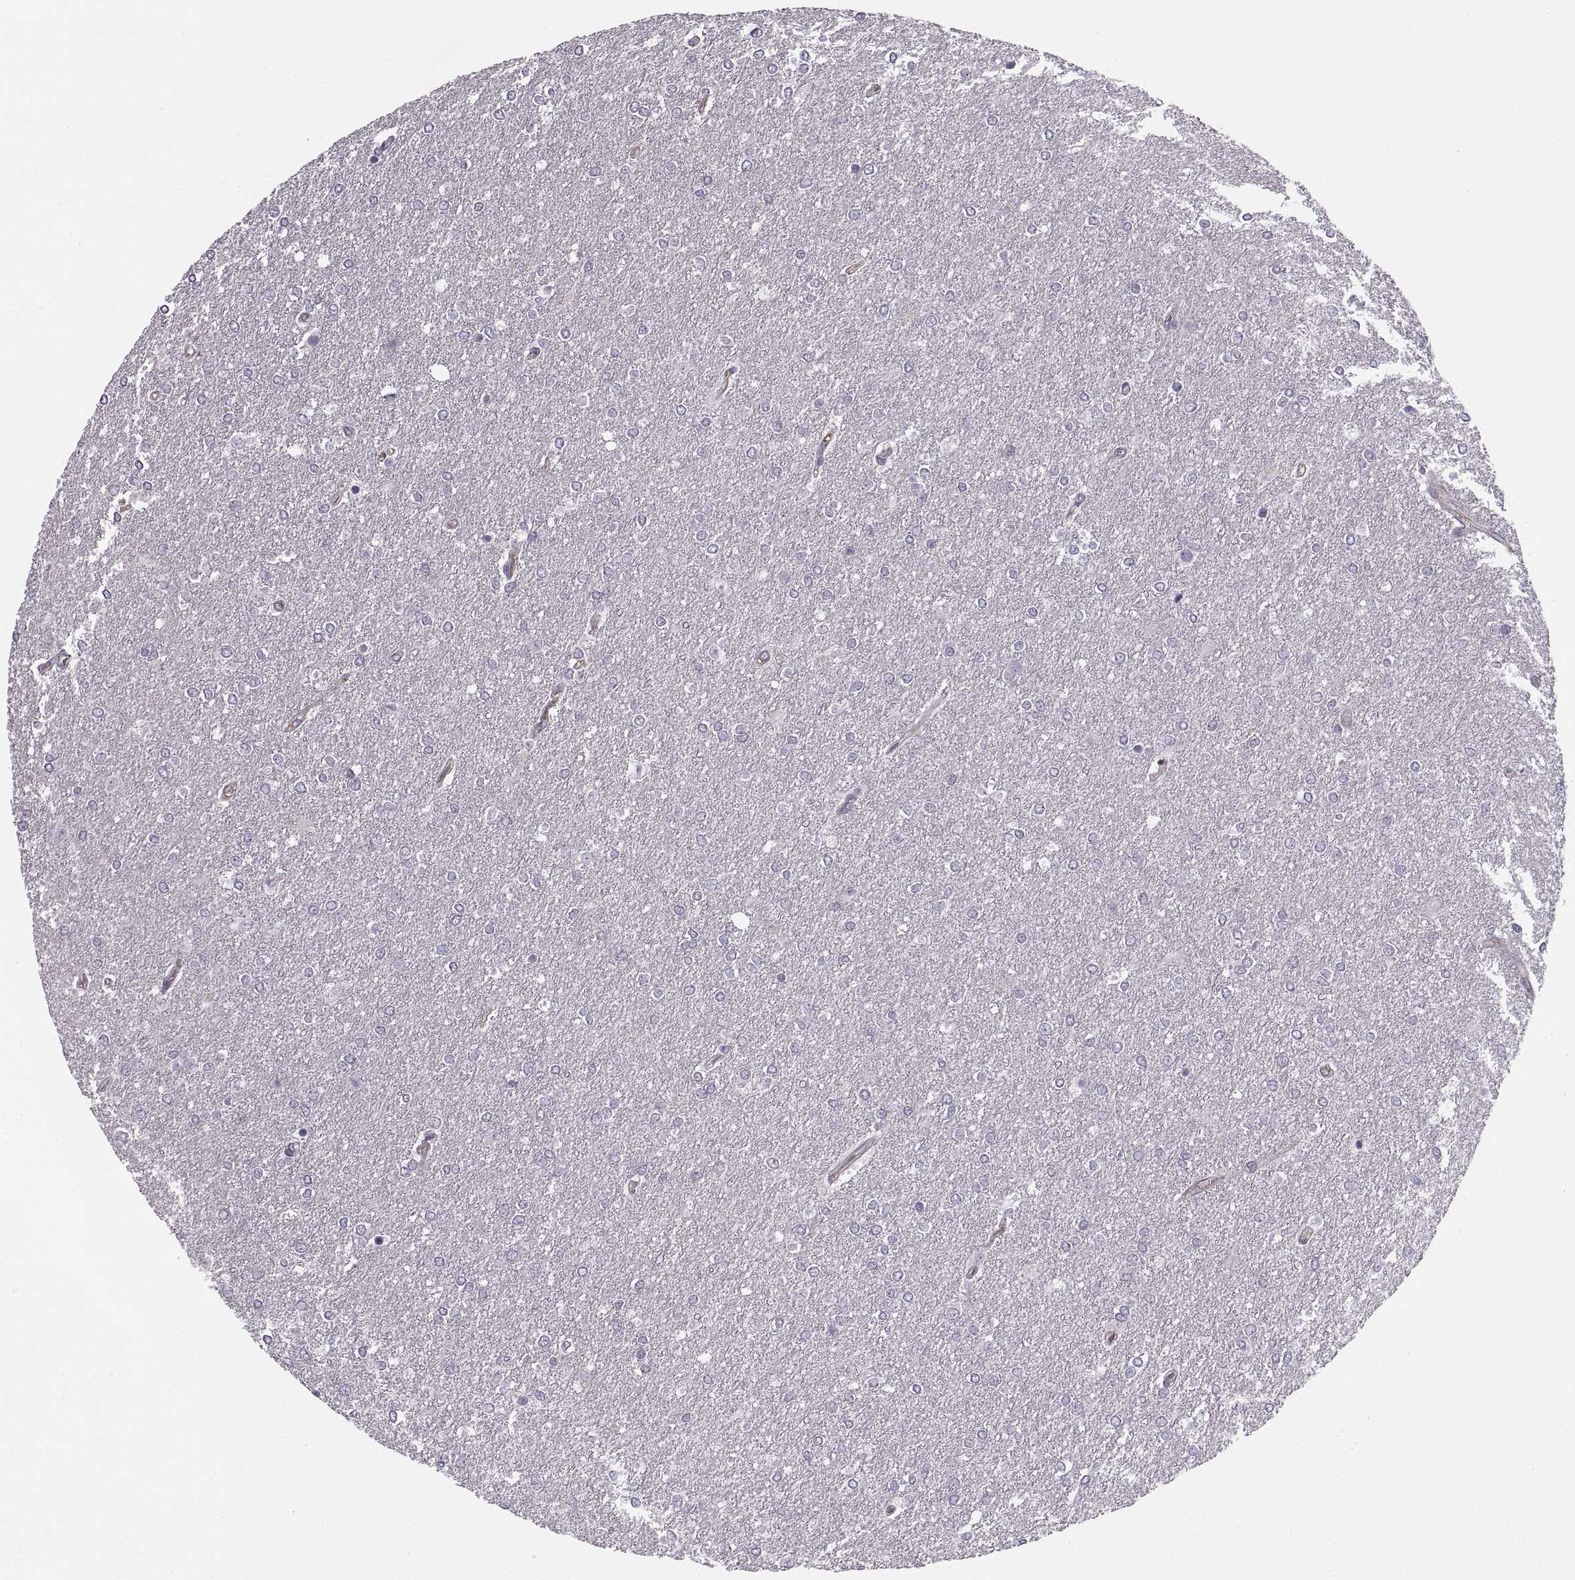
{"staining": {"intensity": "negative", "quantity": "none", "location": "none"}, "tissue": "glioma", "cell_type": "Tumor cells", "image_type": "cancer", "snomed": [{"axis": "morphology", "description": "Glioma, malignant, High grade"}, {"axis": "topography", "description": "Brain"}], "caption": "Immunohistochemical staining of malignant high-grade glioma demonstrates no significant positivity in tumor cells.", "gene": "RALB", "patient": {"sex": "female", "age": 61}}